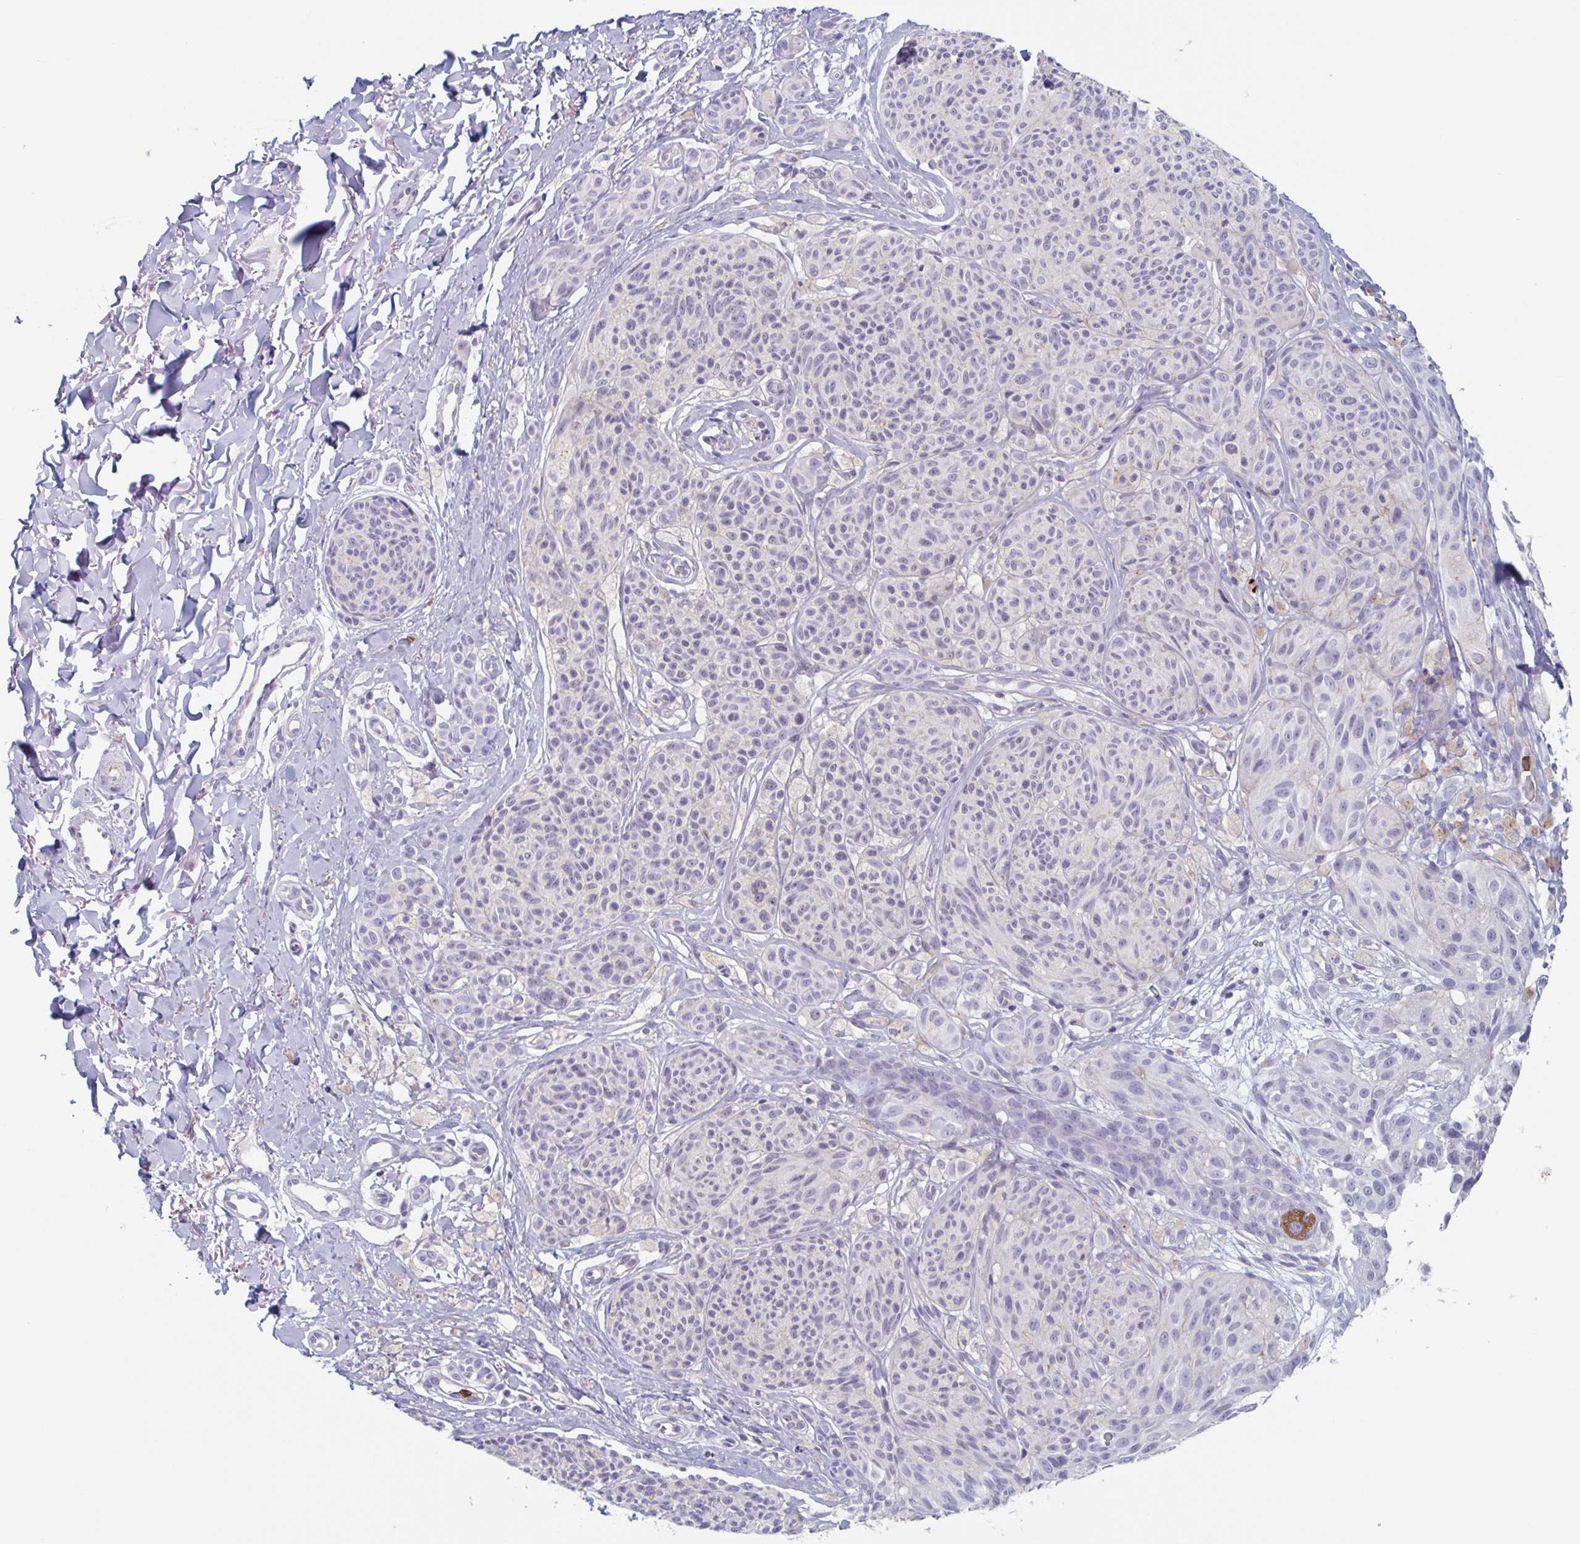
{"staining": {"intensity": "negative", "quantity": "none", "location": "none"}, "tissue": "melanoma", "cell_type": "Tumor cells", "image_type": "cancer", "snomed": [{"axis": "morphology", "description": "Malignant melanoma, NOS"}, {"axis": "topography", "description": "Skin"}], "caption": "This is an IHC histopathology image of malignant melanoma. There is no positivity in tumor cells.", "gene": "BPI", "patient": {"sex": "female", "age": 87}}